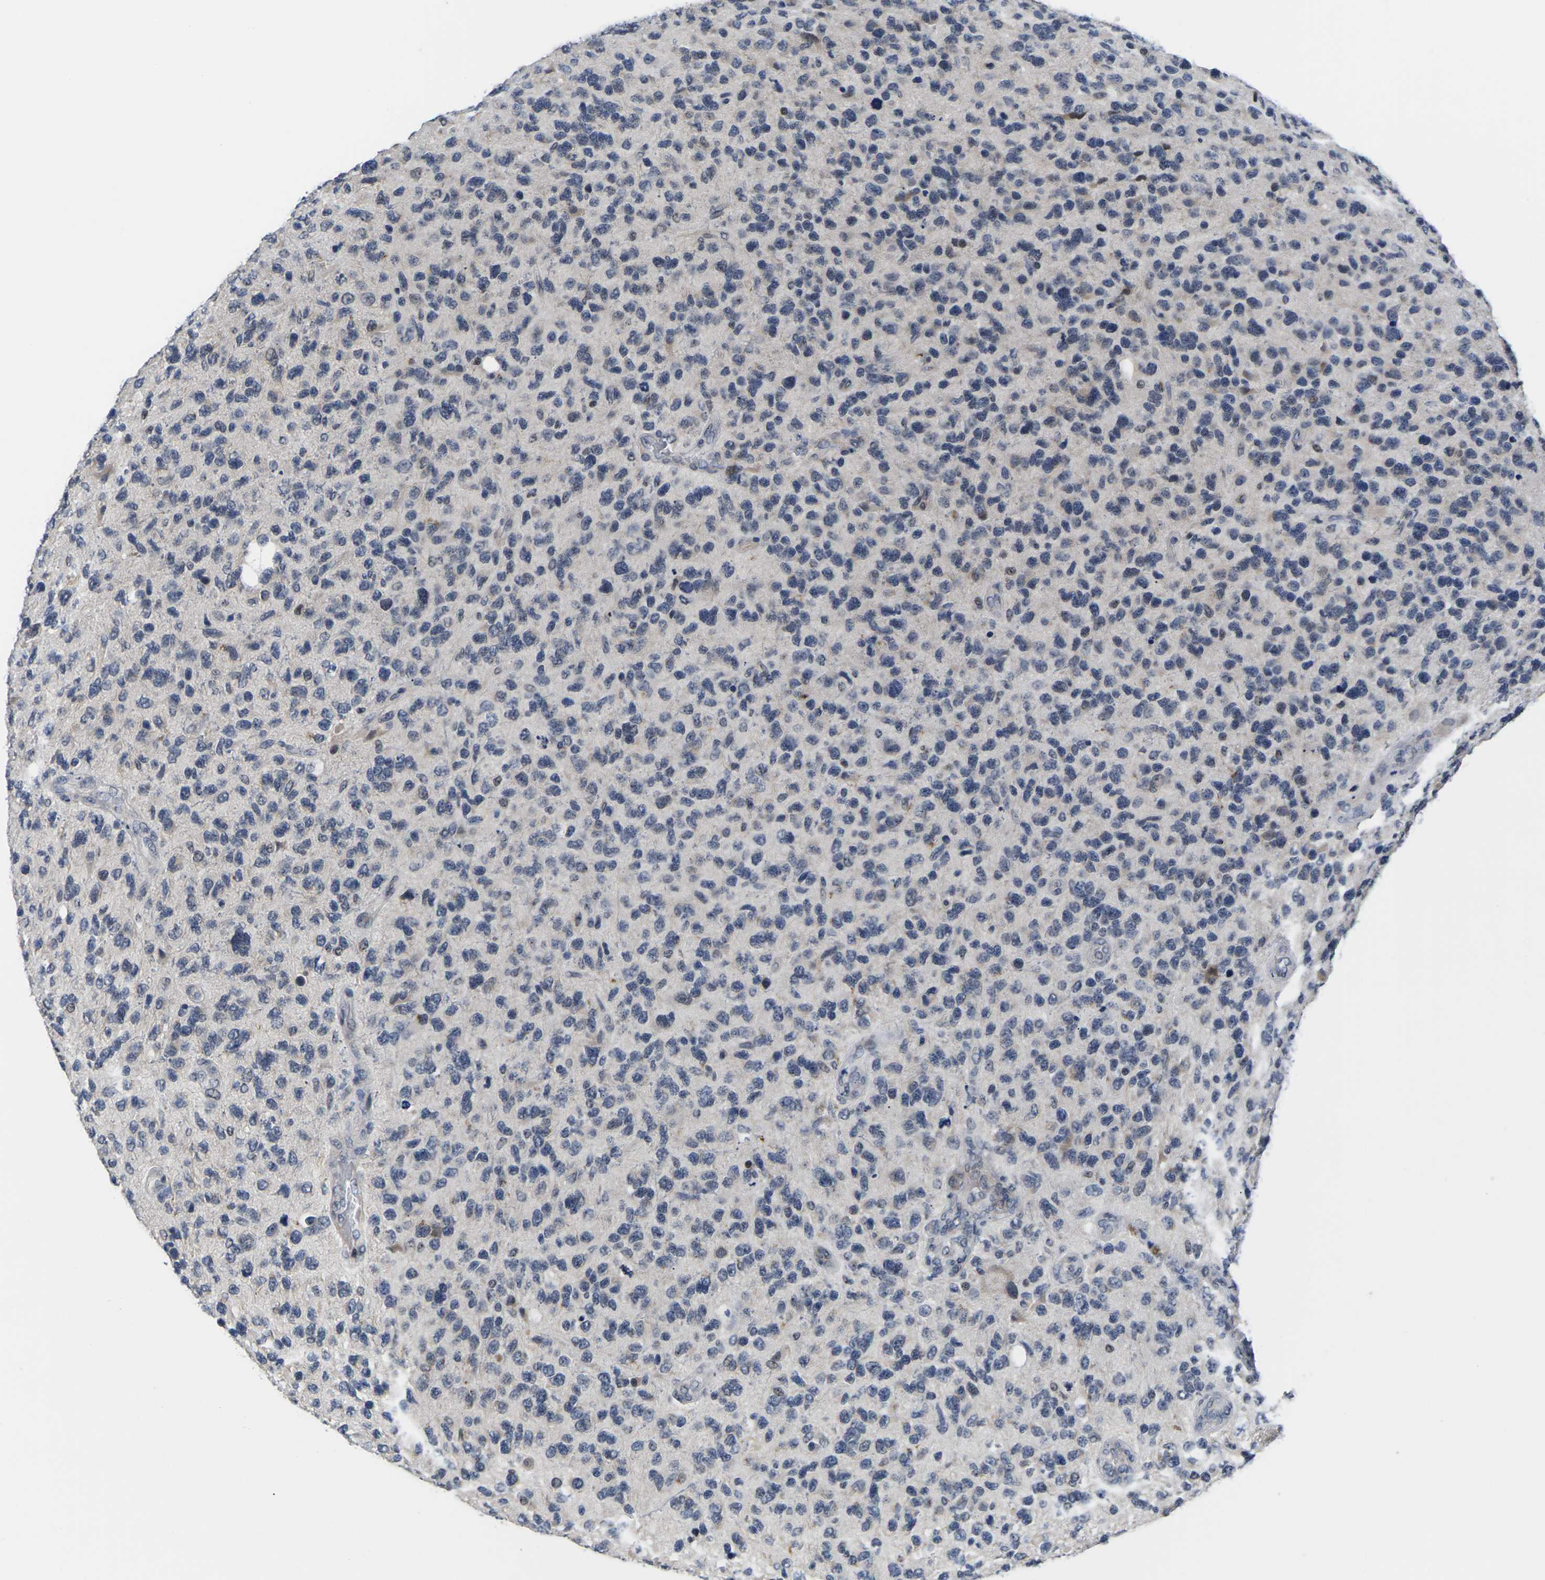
{"staining": {"intensity": "negative", "quantity": "none", "location": "none"}, "tissue": "glioma", "cell_type": "Tumor cells", "image_type": "cancer", "snomed": [{"axis": "morphology", "description": "Glioma, malignant, High grade"}, {"axis": "topography", "description": "Brain"}], "caption": "High power microscopy histopathology image of an immunohistochemistry micrograph of glioma, revealing no significant staining in tumor cells.", "gene": "ST6GAL2", "patient": {"sex": "female", "age": 58}}